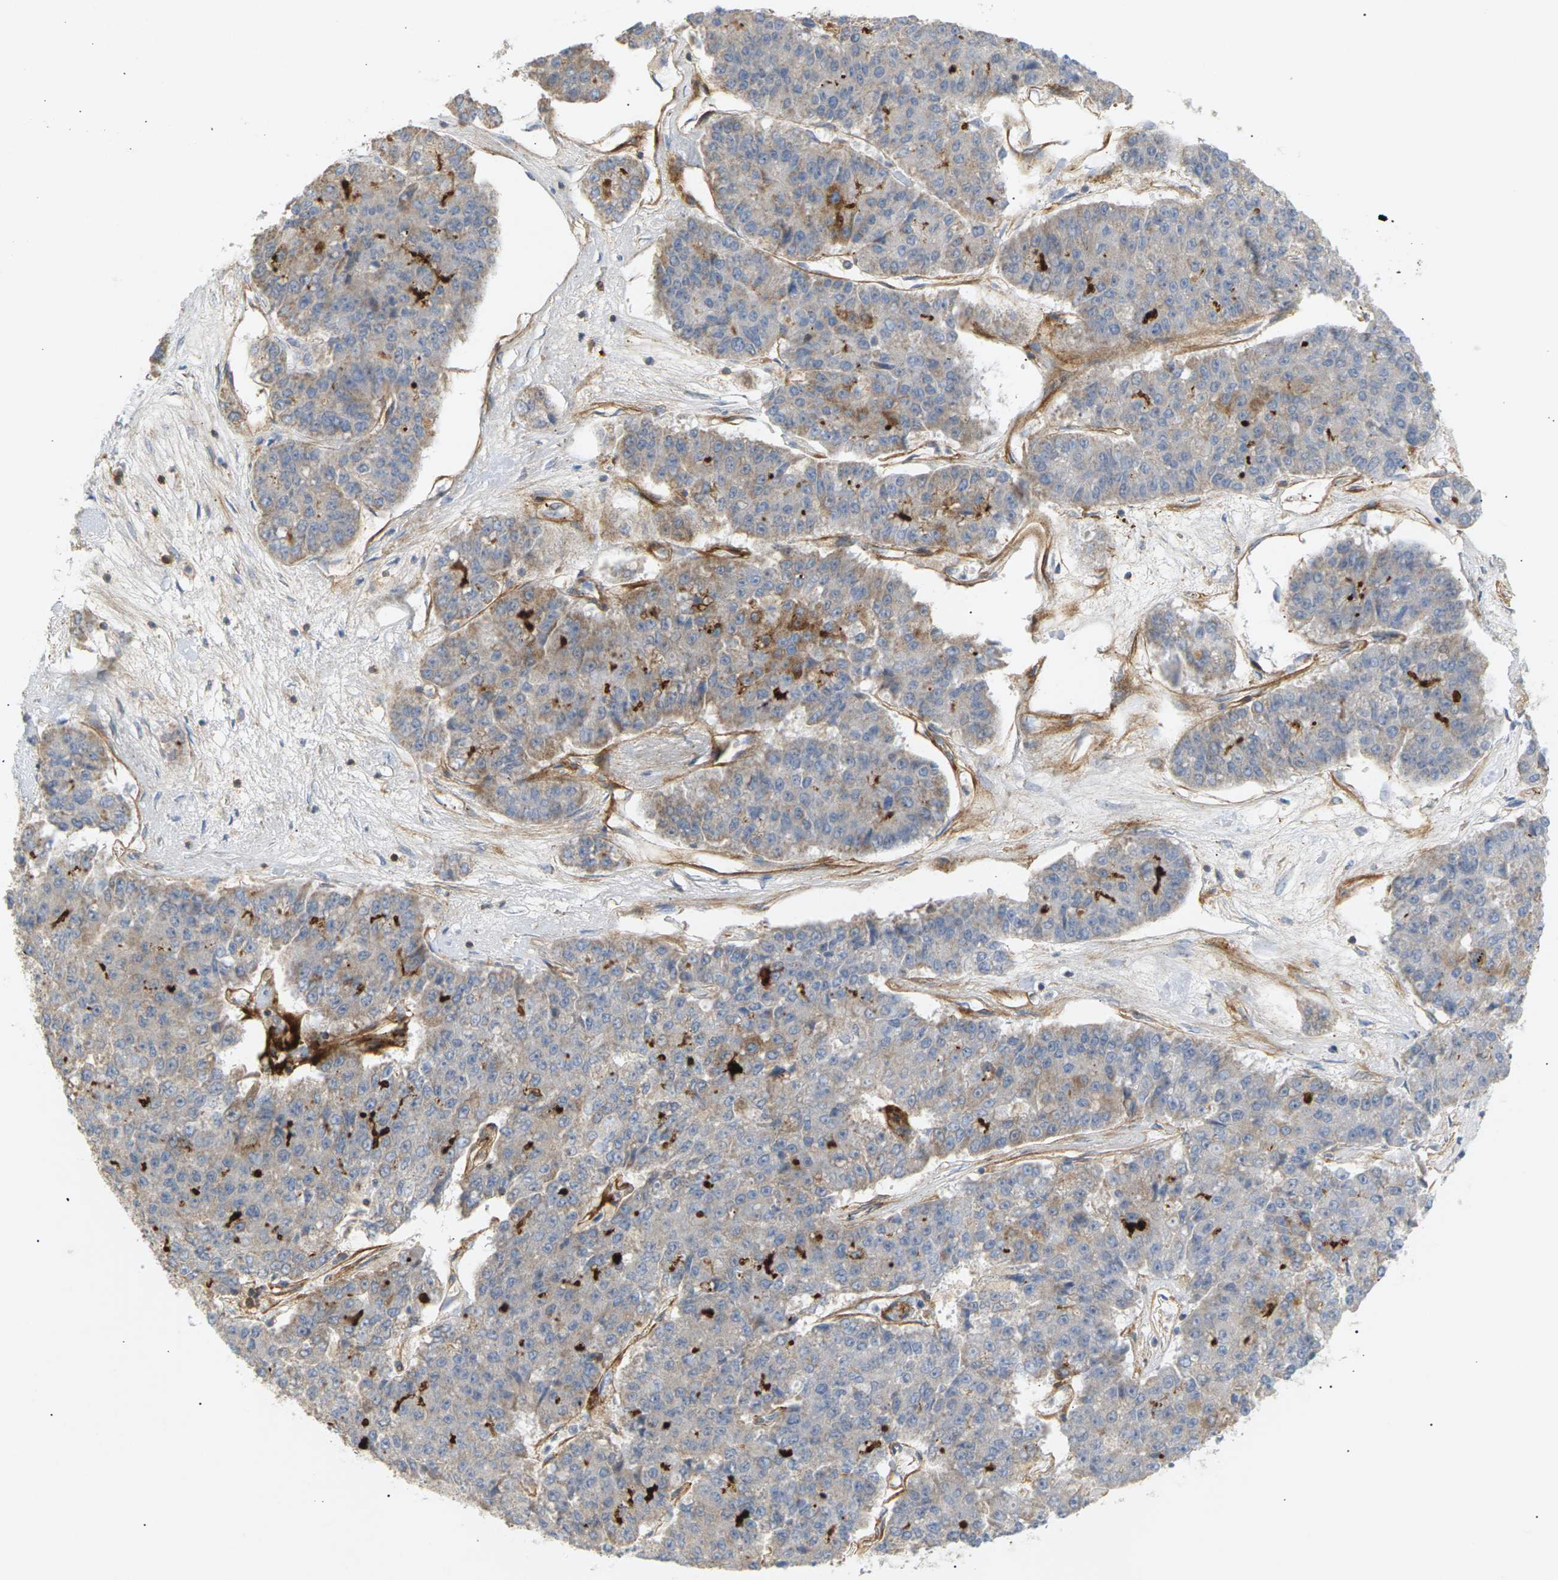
{"staining": {"intensity": "moderate", "quantity": "<25%", "location": "cytoplasmic/membranous"}, "tissue": "pancreatic cancer", "cell_type": "Tumor cells", "image_type": "cancer", "snomed": [{"axis": "morphology", "description": "Adenocarcinoma, NOS"}, {"axis": "topography", "description": "Pancreas"}], "caption": "Immunohistochemistry histopathology image of adenocarcinoma (pancreatic) stained for a protein (brown), which demonstrates low levels of moderate cytoplasmic/membranous staining in approximately <25% of tumor cells.", "gene": "LIME1", "patient": {"sex": "male", "age": 50}}